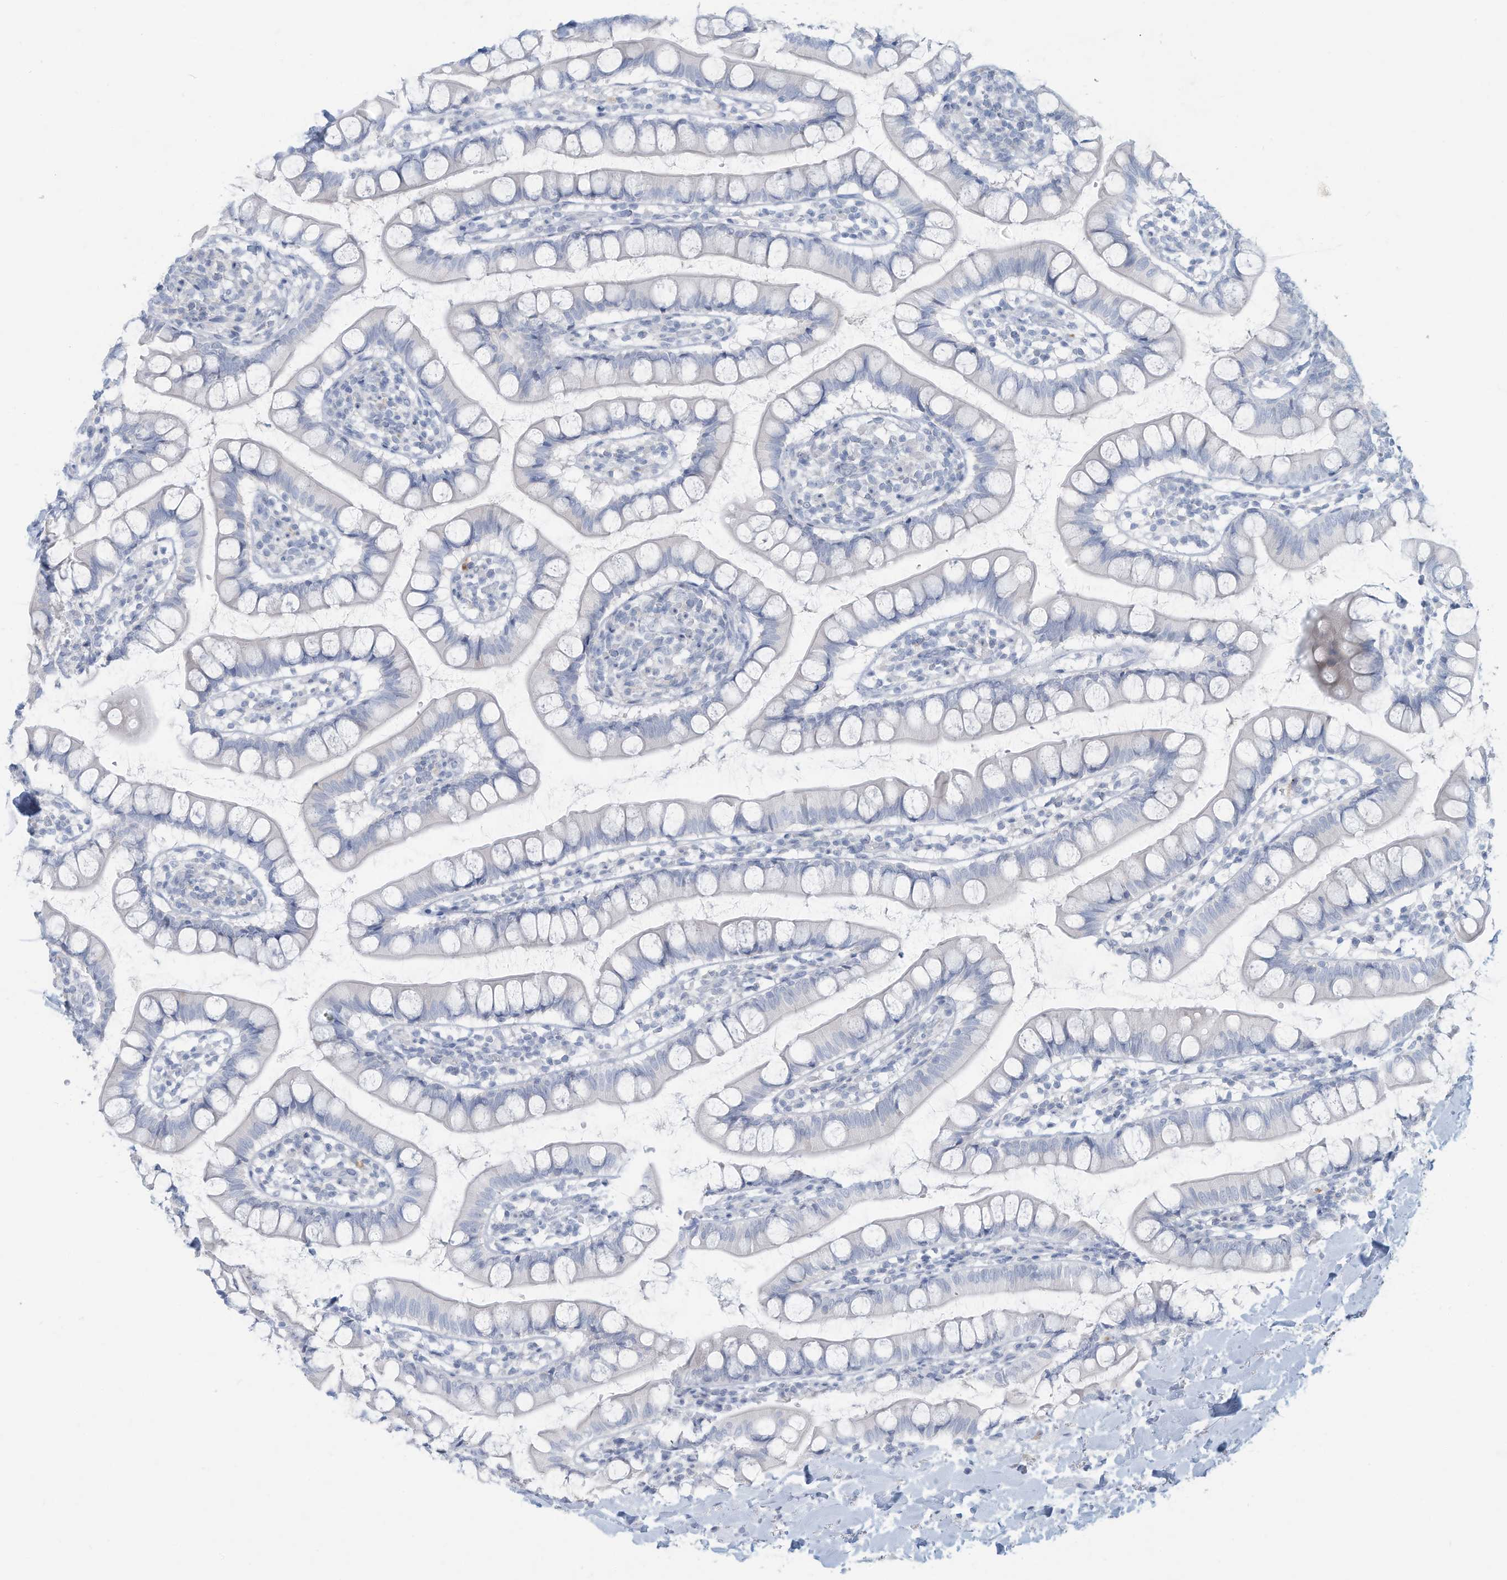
{"staining": {"intensity": "negative", "quantity": "none", "location": "none"}, "tissue": "small intestine", "cell_type": "Glandular cells", "image_type": "normal", "snomed": [{"axis": "morphology", "description": "Normal tissue, NOS"}, {"axis": "topography", "description": "Small intestine"}], "caption": "Immunohistochemistry (IHC) of benign human small intestine displays no positivity in glandular cells.", "gene": "ERI2", "patient": {"sex": "female", "age": 84}}